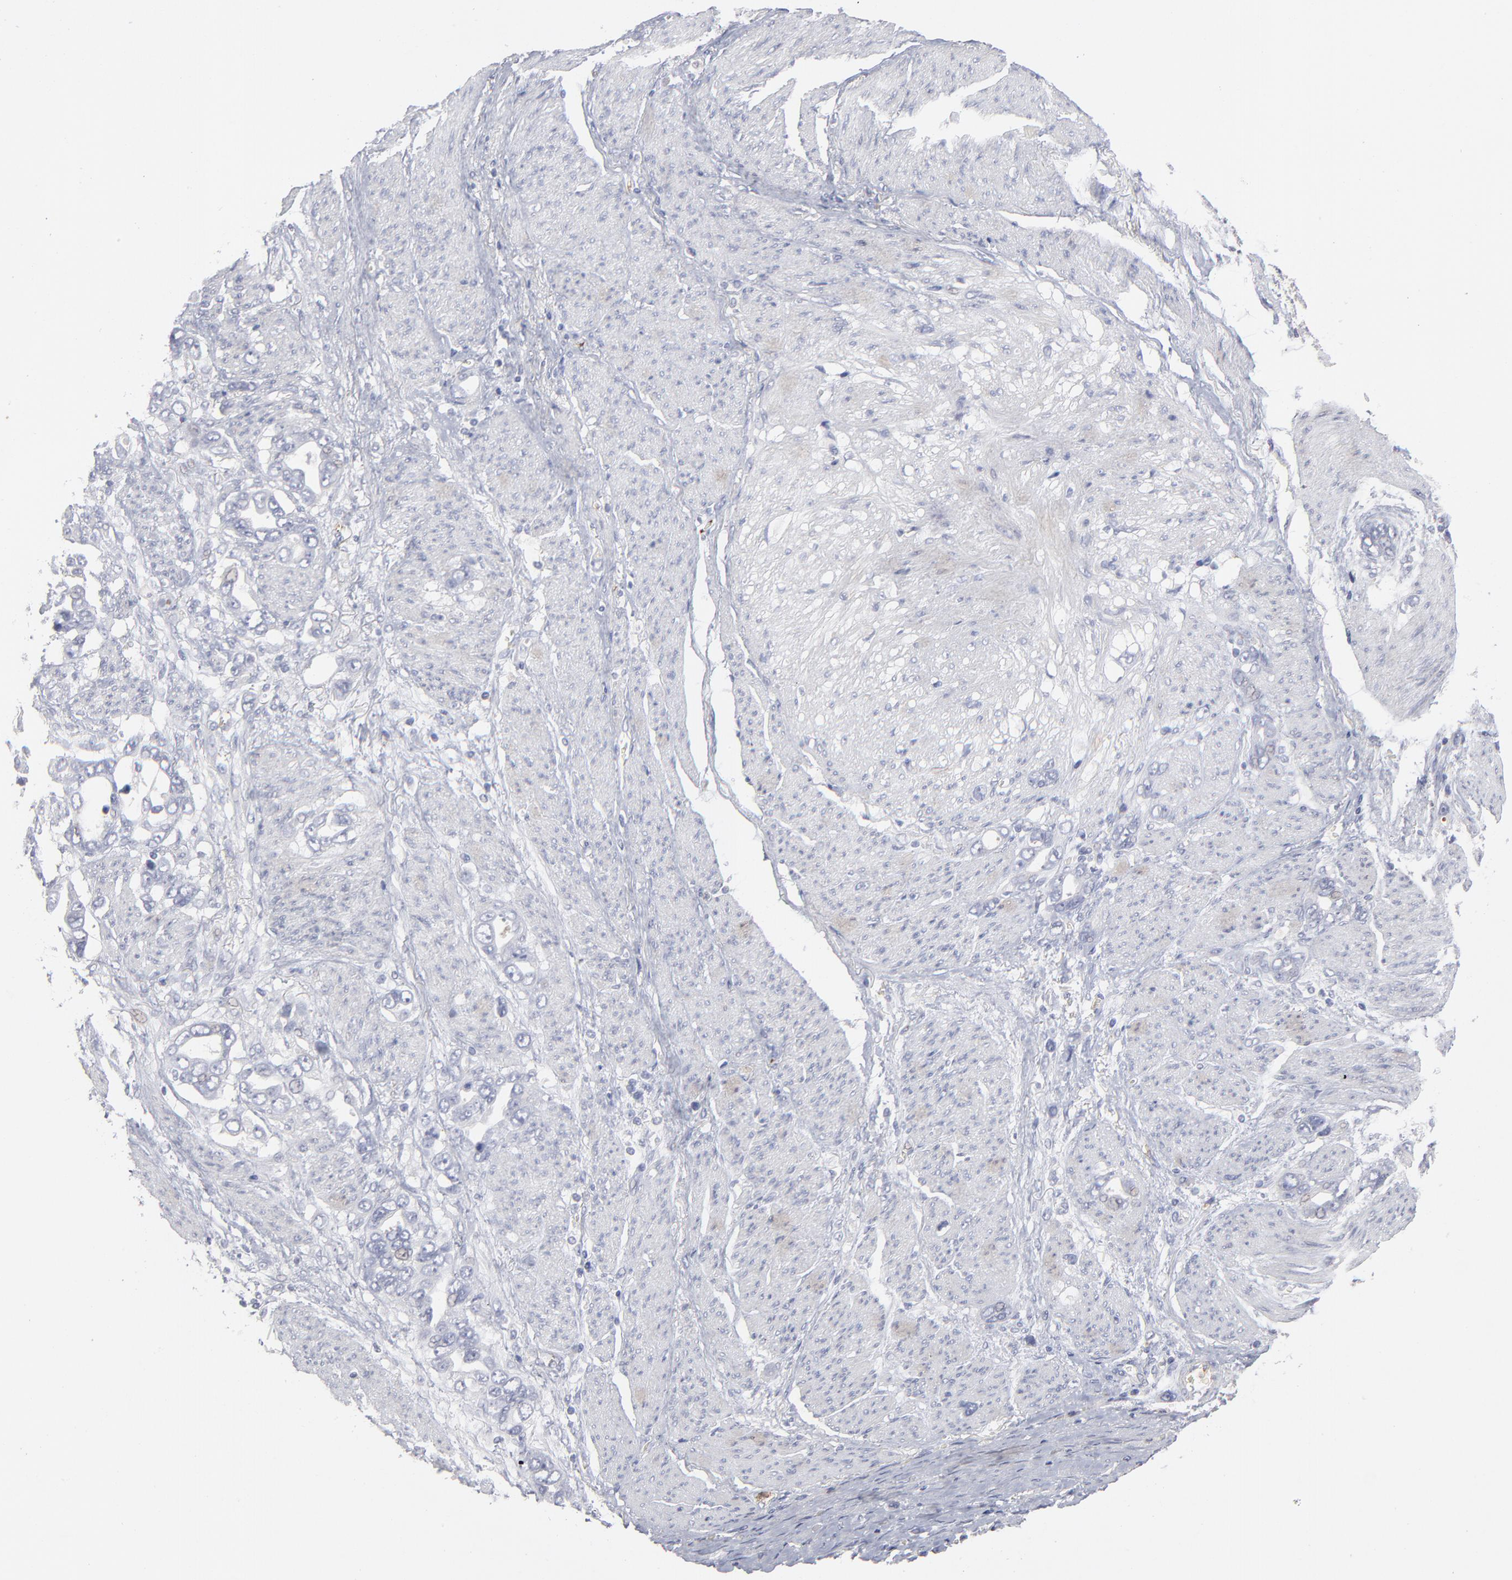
{"staining": {"intensity": "negative", "quantity": "none", "location": "none"}, "tissue": "stomach cancer", "cell_type": "Tumor cells", "image_type": "cancer", "snomed": [{"axis": "morphology", "description": "Adenocarcinoma, NOS"}, {"axis": "topography", "description": "Stomach"}], "caption": "High power microscopy micrograph of an IHC photomicrograph of adenocarcinoma (stomach), revealing no significant positivity in tumor cells. (DAB (3,3'-diaminobenzidine) immunohistochemistry visualized using brightfield microscopy, high magnification).", "gene": "CCR3", "patient": {"sex": "male", "age": 78}}